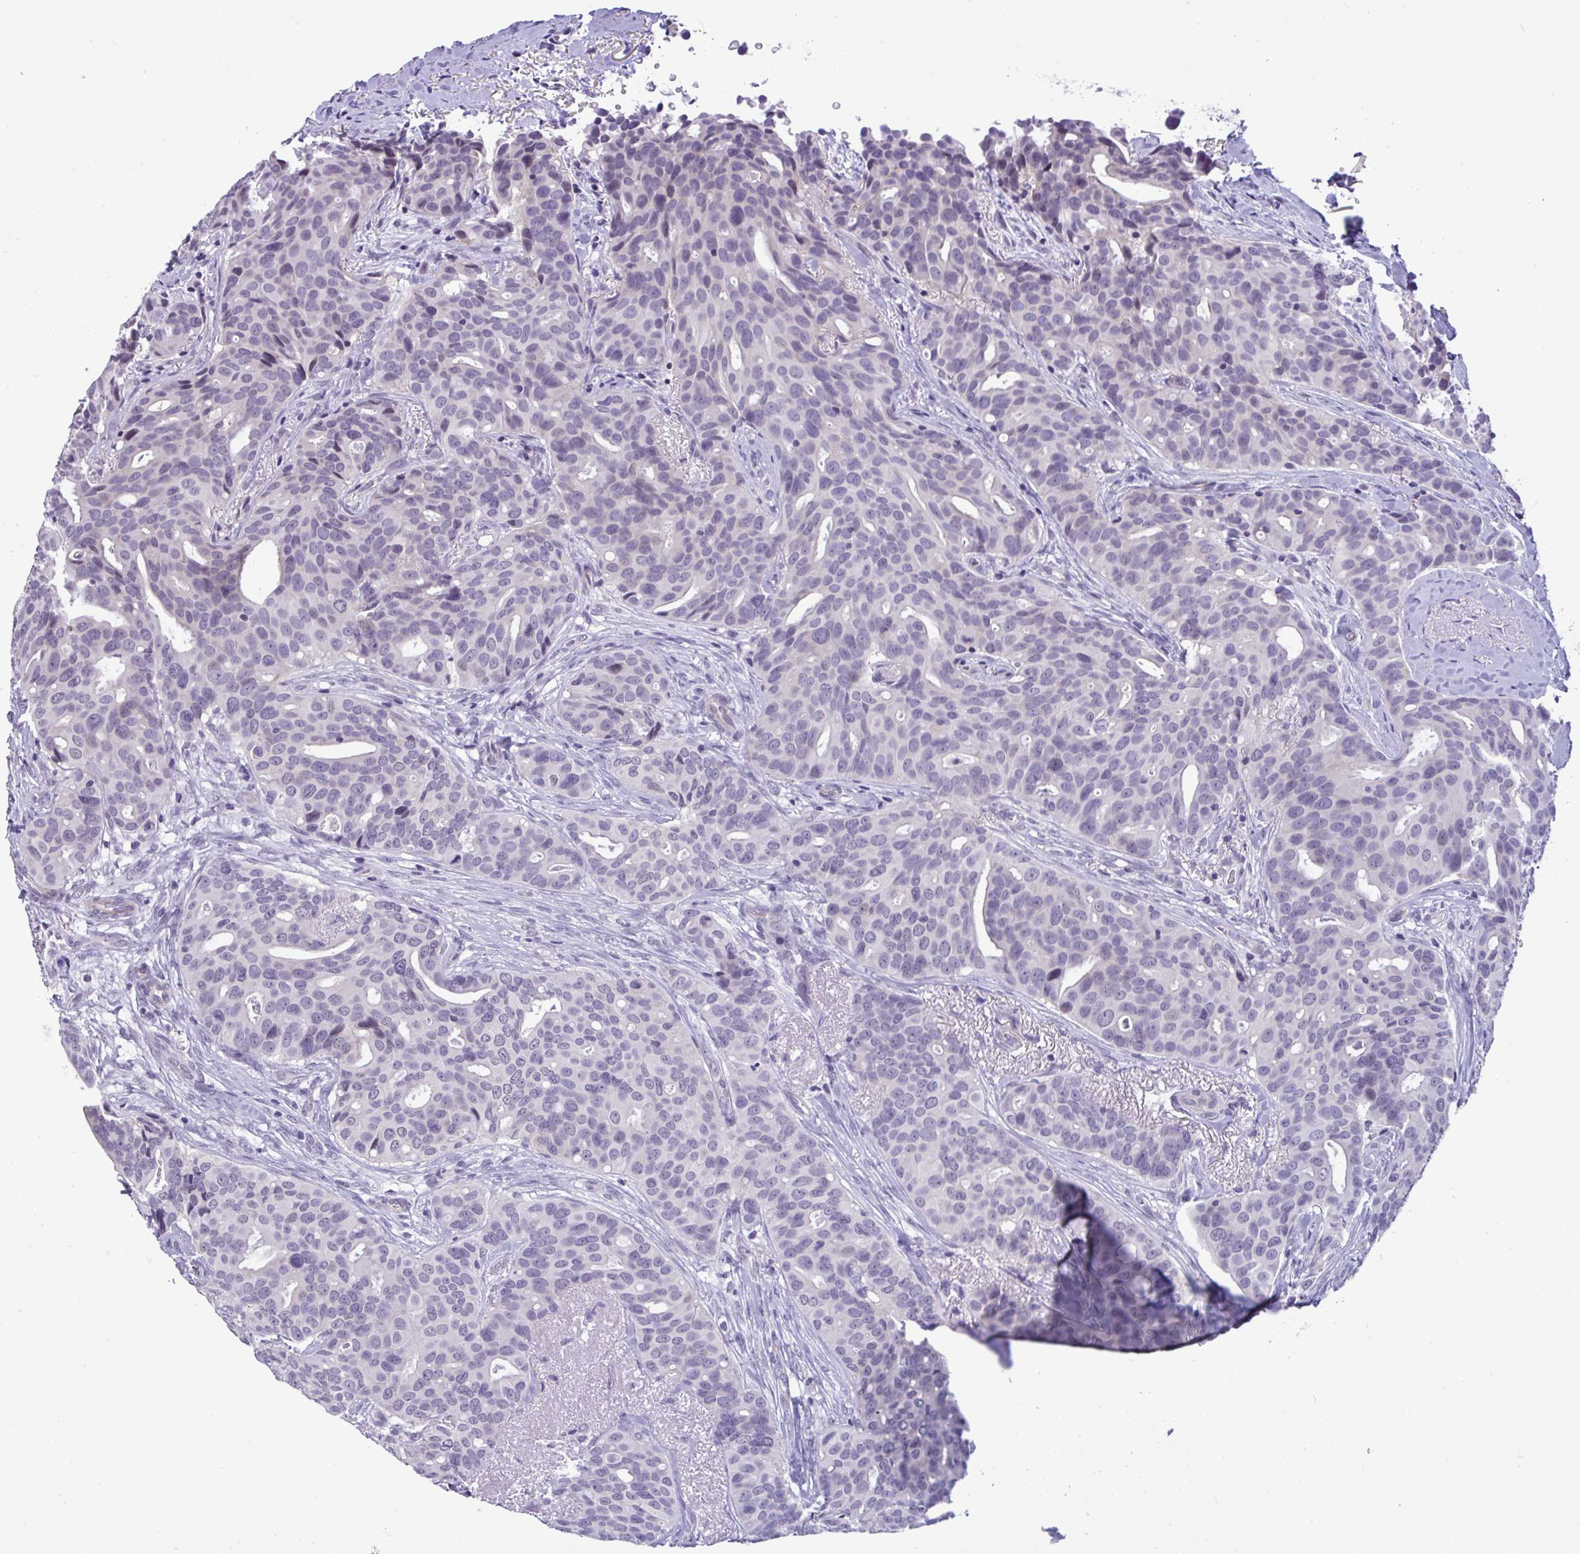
{"staining": {"intensity": "negative", "quantity": "none", "location": "none"}, "tissue": "breast cancer", "cell_type": "Tumor cells", "image_type": "cancer", "snomed": [{"axis": "morphology", "description": "Duct carcinoma"}, {"axis": "topography", "description": "Breast"}], "caption": "Immunohistochemistry histopathology image of neoplastic tissue: human invasive ductal carcinoma (breast) stained with DAB exhibits no significant protein positivity in tumor cells.", "gene": "YBX2", "patient": {"sex": "female", "age": 54}}